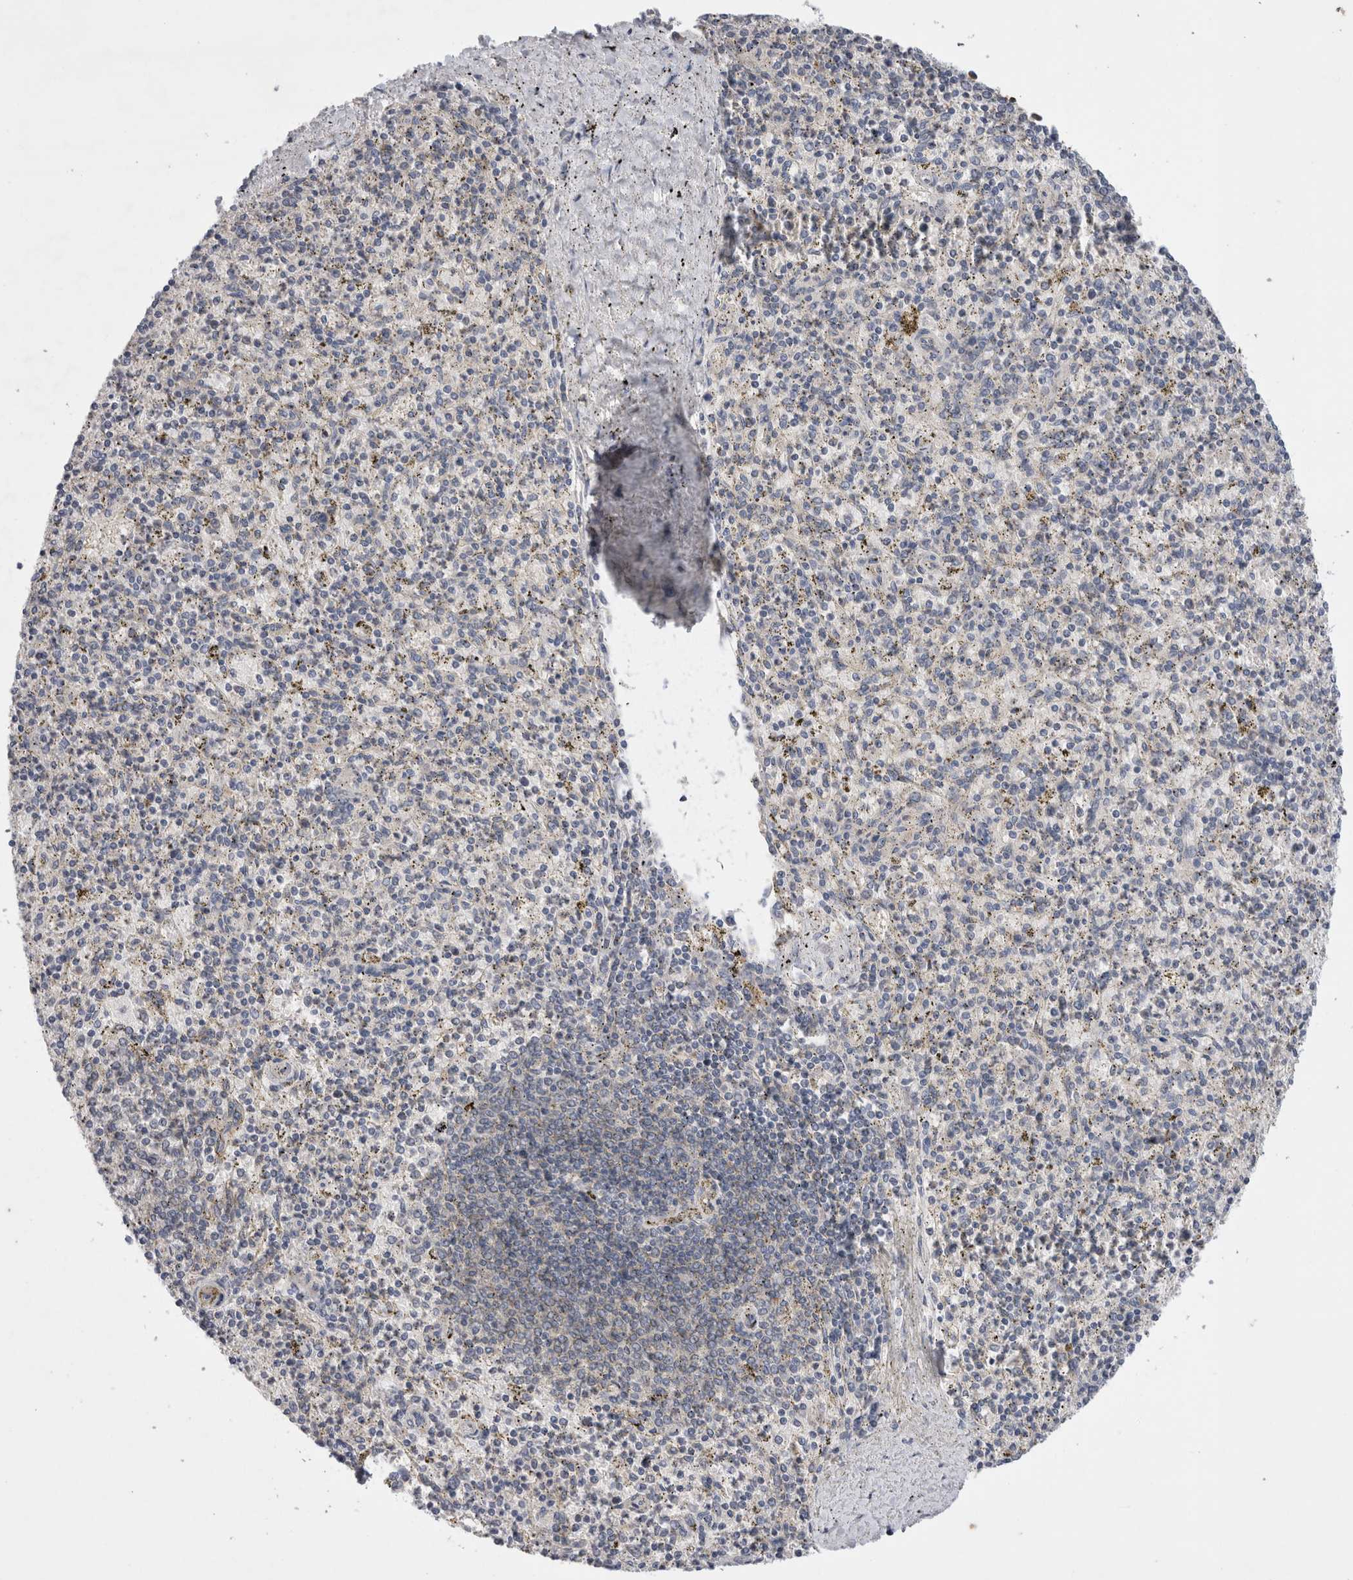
{"staining": {"intensity": "negative", "quantity": "none", "location": "none"}, "tissue": "spleen", "cell_type": "Cells in red pulp", "image_type": "normal", "snomed": [{"axis": "morphology", "description": "Normal tissue, NOS"}, {"axis": "topography", "description": "Spleen"}], "caption": "Immunohistochemistry of normal human spleen exhibits no expression in cells in red pulp.", "gene": "IARS2", "patient": {"sex": "male", "age": 72}}